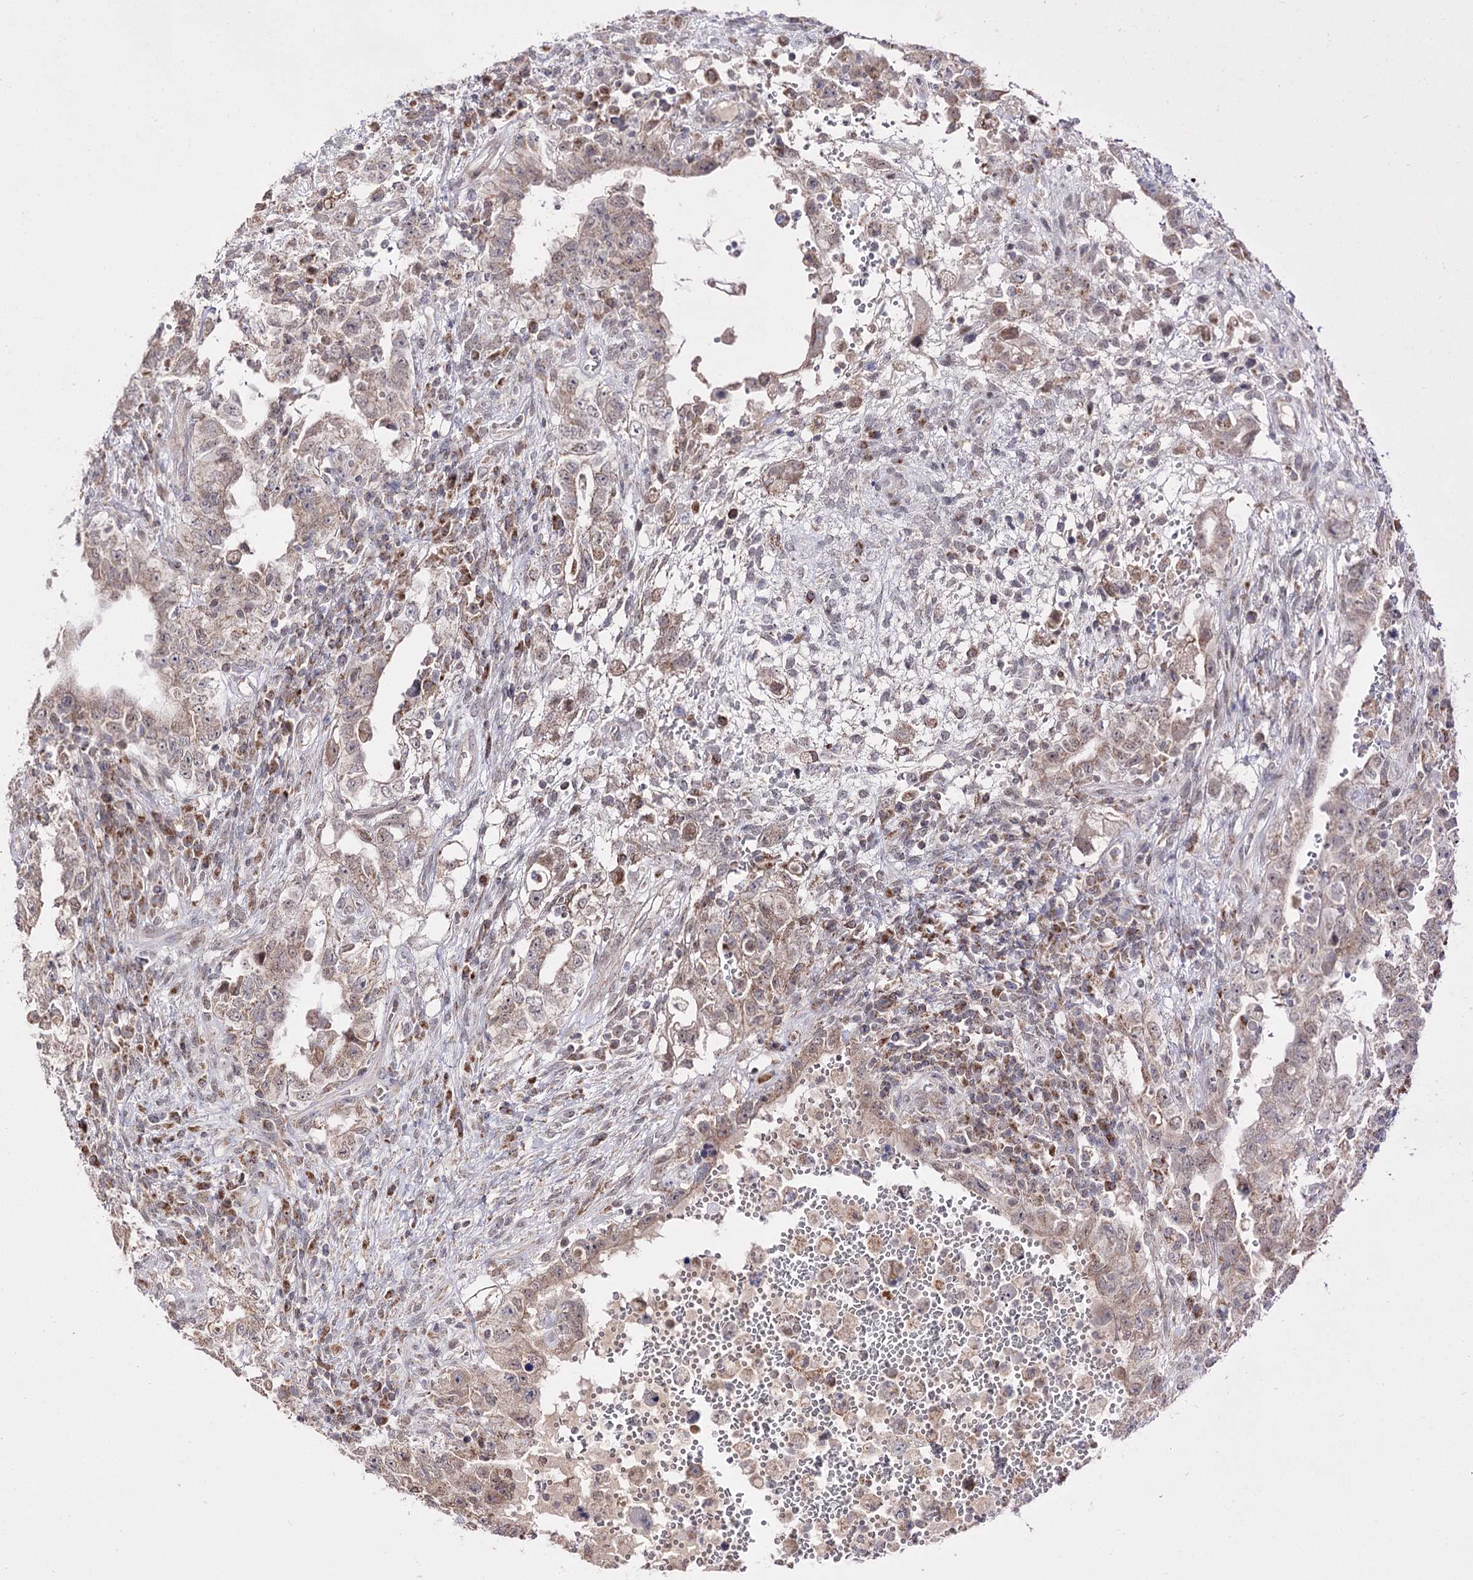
{"staining": {"intensity": "weak", "quantity": "<25%", "location": "cytoplasmic/membranous"}, "tissue": "testis cancer", "cell_type": "Tumor cells", "image_type": "cancer", "snomed": [{"axis": "morphology", "description": "Carcinoma, Embryonal, NOS"}, {"axis": "topography", "description": "Testis"}], "caption": "Testis cancer was stained to show a protein in brown. There is no significant expression in tumor cells.", "gene": "CBR4", "patient": {"sex": "male", "age": 26}}